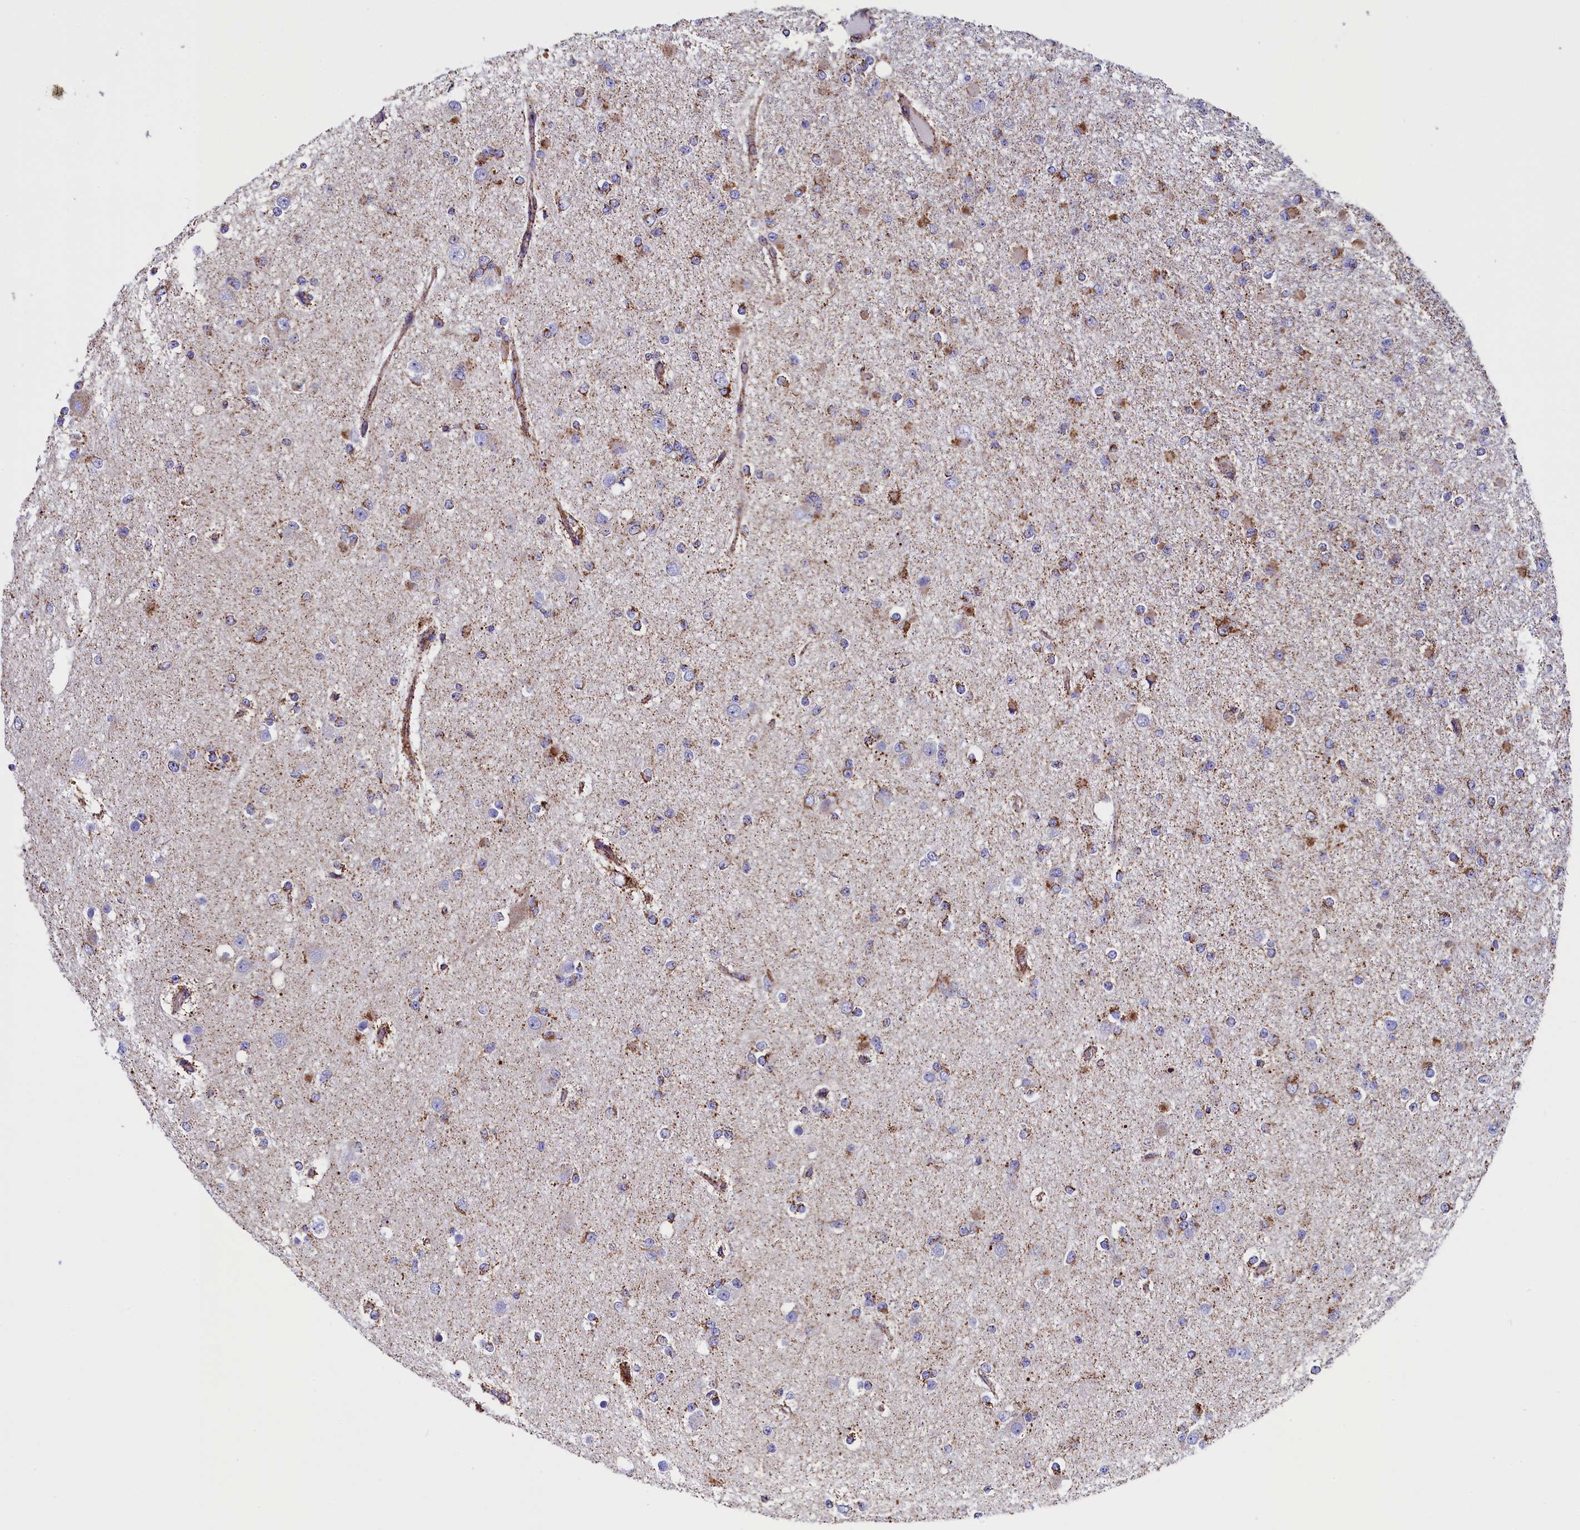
{"staining": {"intensity": "moderate", "quantity": ">75%", "location": "cytoplasmic/membranous"}, "tissue": "glioma", "cell_type": "Tumor cells", "image_type": "cancer", "snomed": [{"axis": "morphology", "description": "Glioma, malignant, Low grade"}, {"axis": "topography", "description": "Brain"}], "caption": "Protein expression analysis of human malignant low-grade glioma reveals moderate cytoplasmic/membranous staining in about >75% of tumor cells. (DAB (3,3'-diaminobenzidine) = brown stain, brightfield microscopy at high magnification).", "gene": "SLC39A3", "patient": {"sex": "female", "age": 22}}